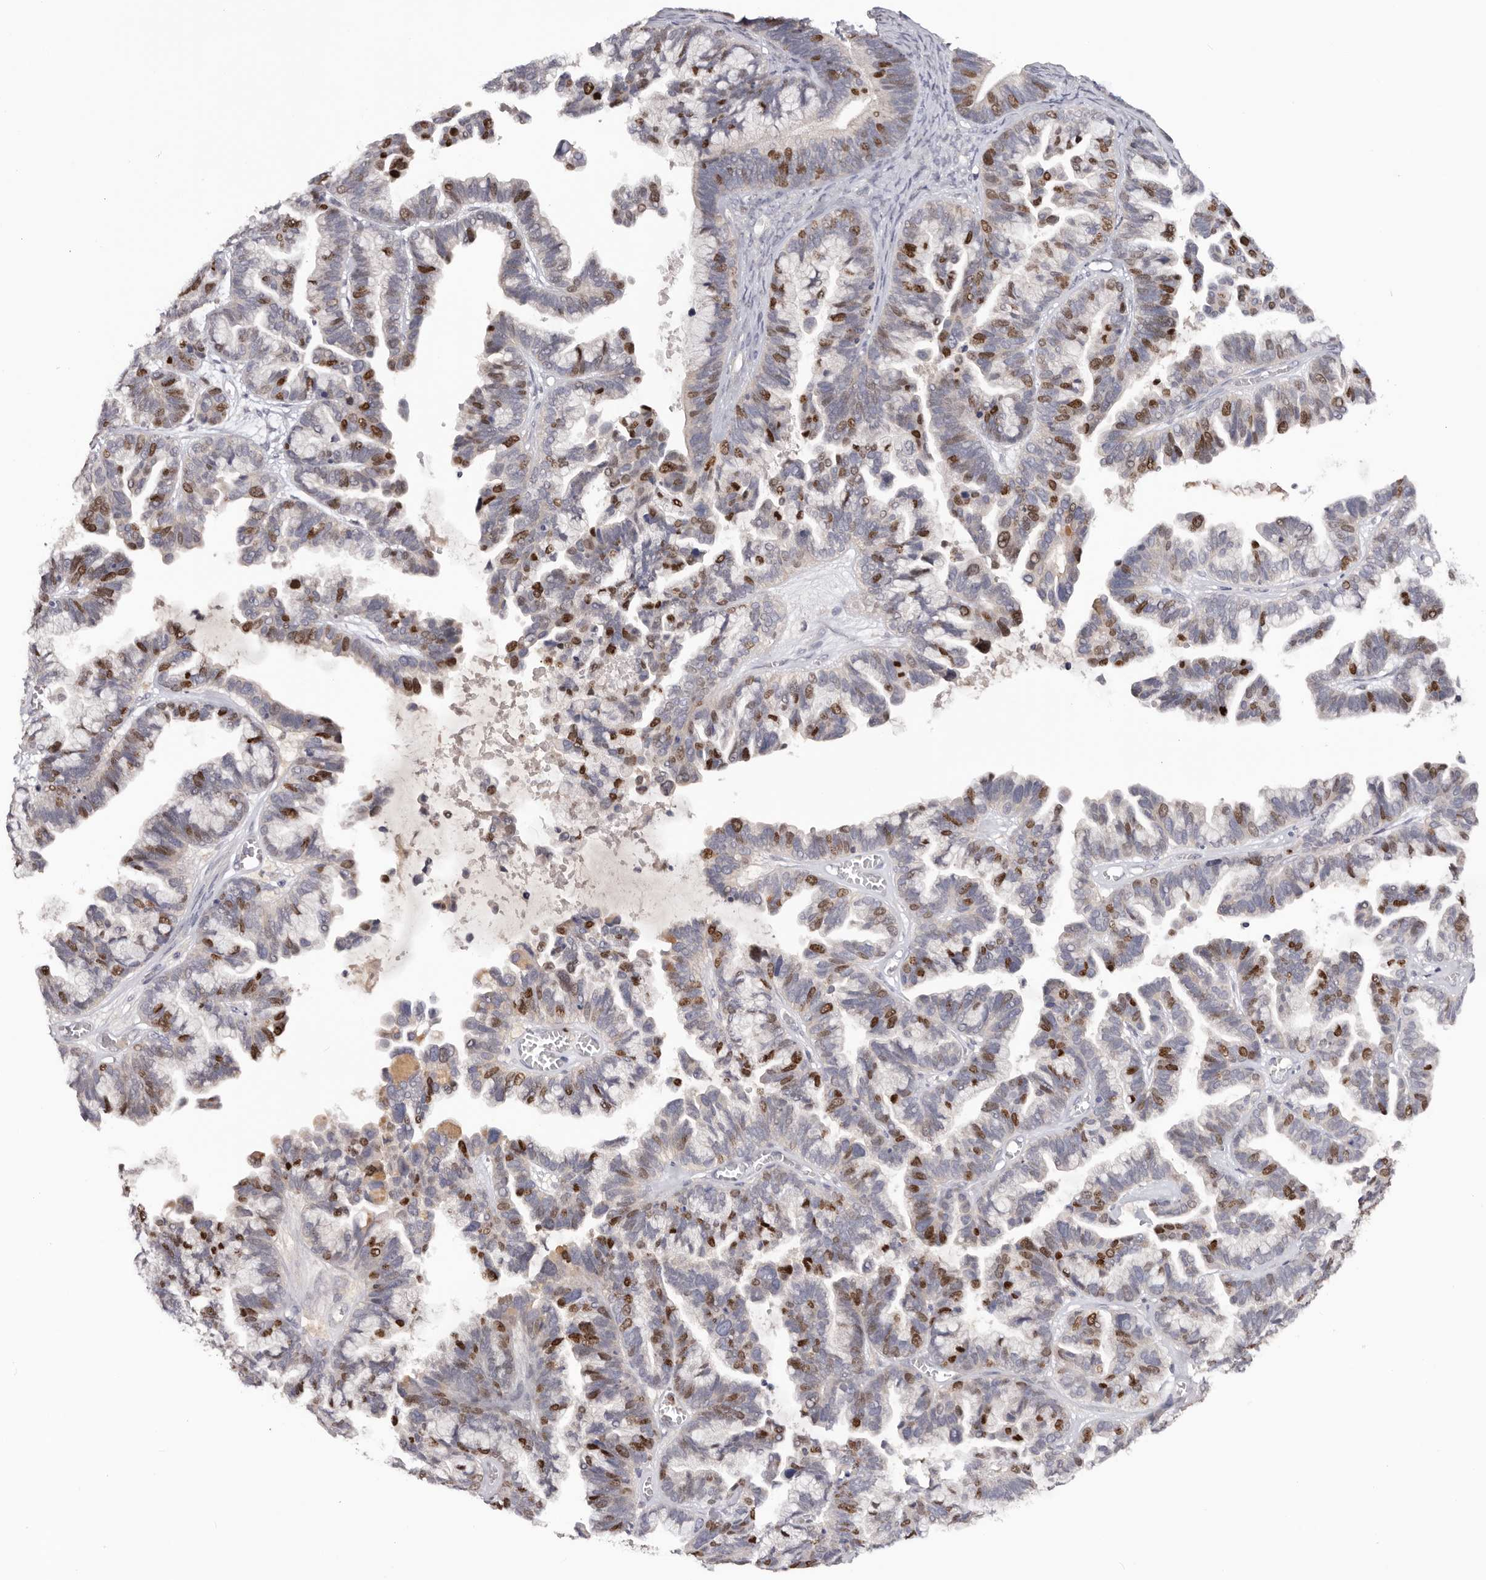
{"staining": {"intensity": "moderate", "quantity": "25%-75%", "location": "nuclear"}, "tissue": "ovarian cancer", "cell_type": "Tumor cells", "image_type": "cancer", "snomed": [{"axis": "morphology", "description": "Cystadenocarcinoma, serous, NOS"}, {"axis": "topography", "description": "Ovary"}], "caption": "Serous cystadenocarcinoma (ovarian) was stained to show a protein in brown. There is medium levels of moderate nuclear positivity in approximately 25%-75% of tumor cells.", "gene": "CCDC190", "patient": {"sex": "female", "age": 56}}